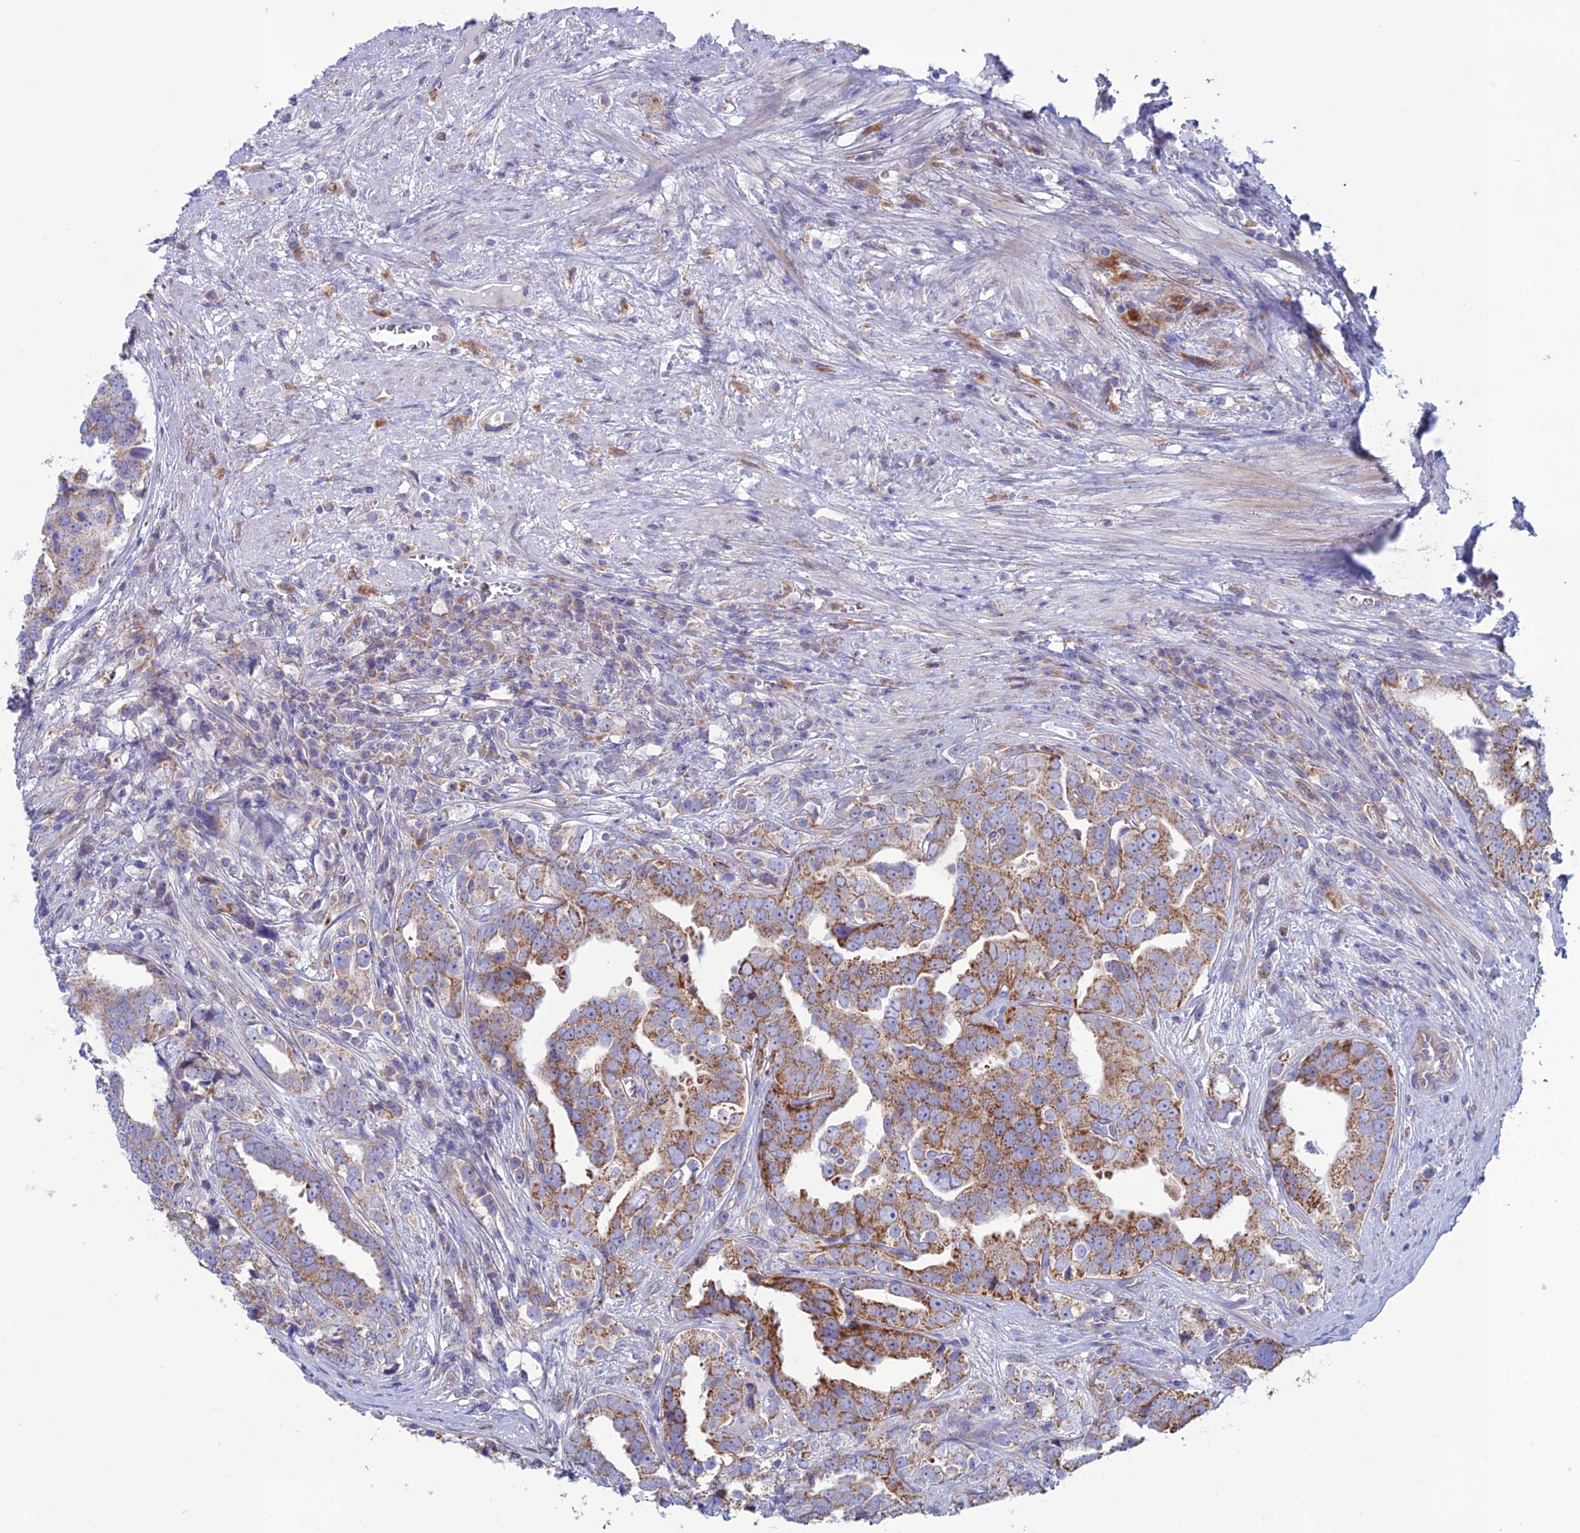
{"staining": {"intensity": "moderate", "quantity": "25%-75%", "location": "cytoplasmic/membranous"}, "tissue": "prostate cancer", "cell_type": "Tumor cells", "image_type": "cancer", "snomed": [{"axis": "morphology", "description": "Adenocarcinoma, High grade"}, {"axis": "topography", "description": "Prostate"}], "caption": "A brown stain highlights moderate cytoplasmic/membranous staining of a protein in prostate high-grade adenocarcinoma tumor cells.", "gene": "CLCN7", "patient": {"sex": "male", "age": 71}}